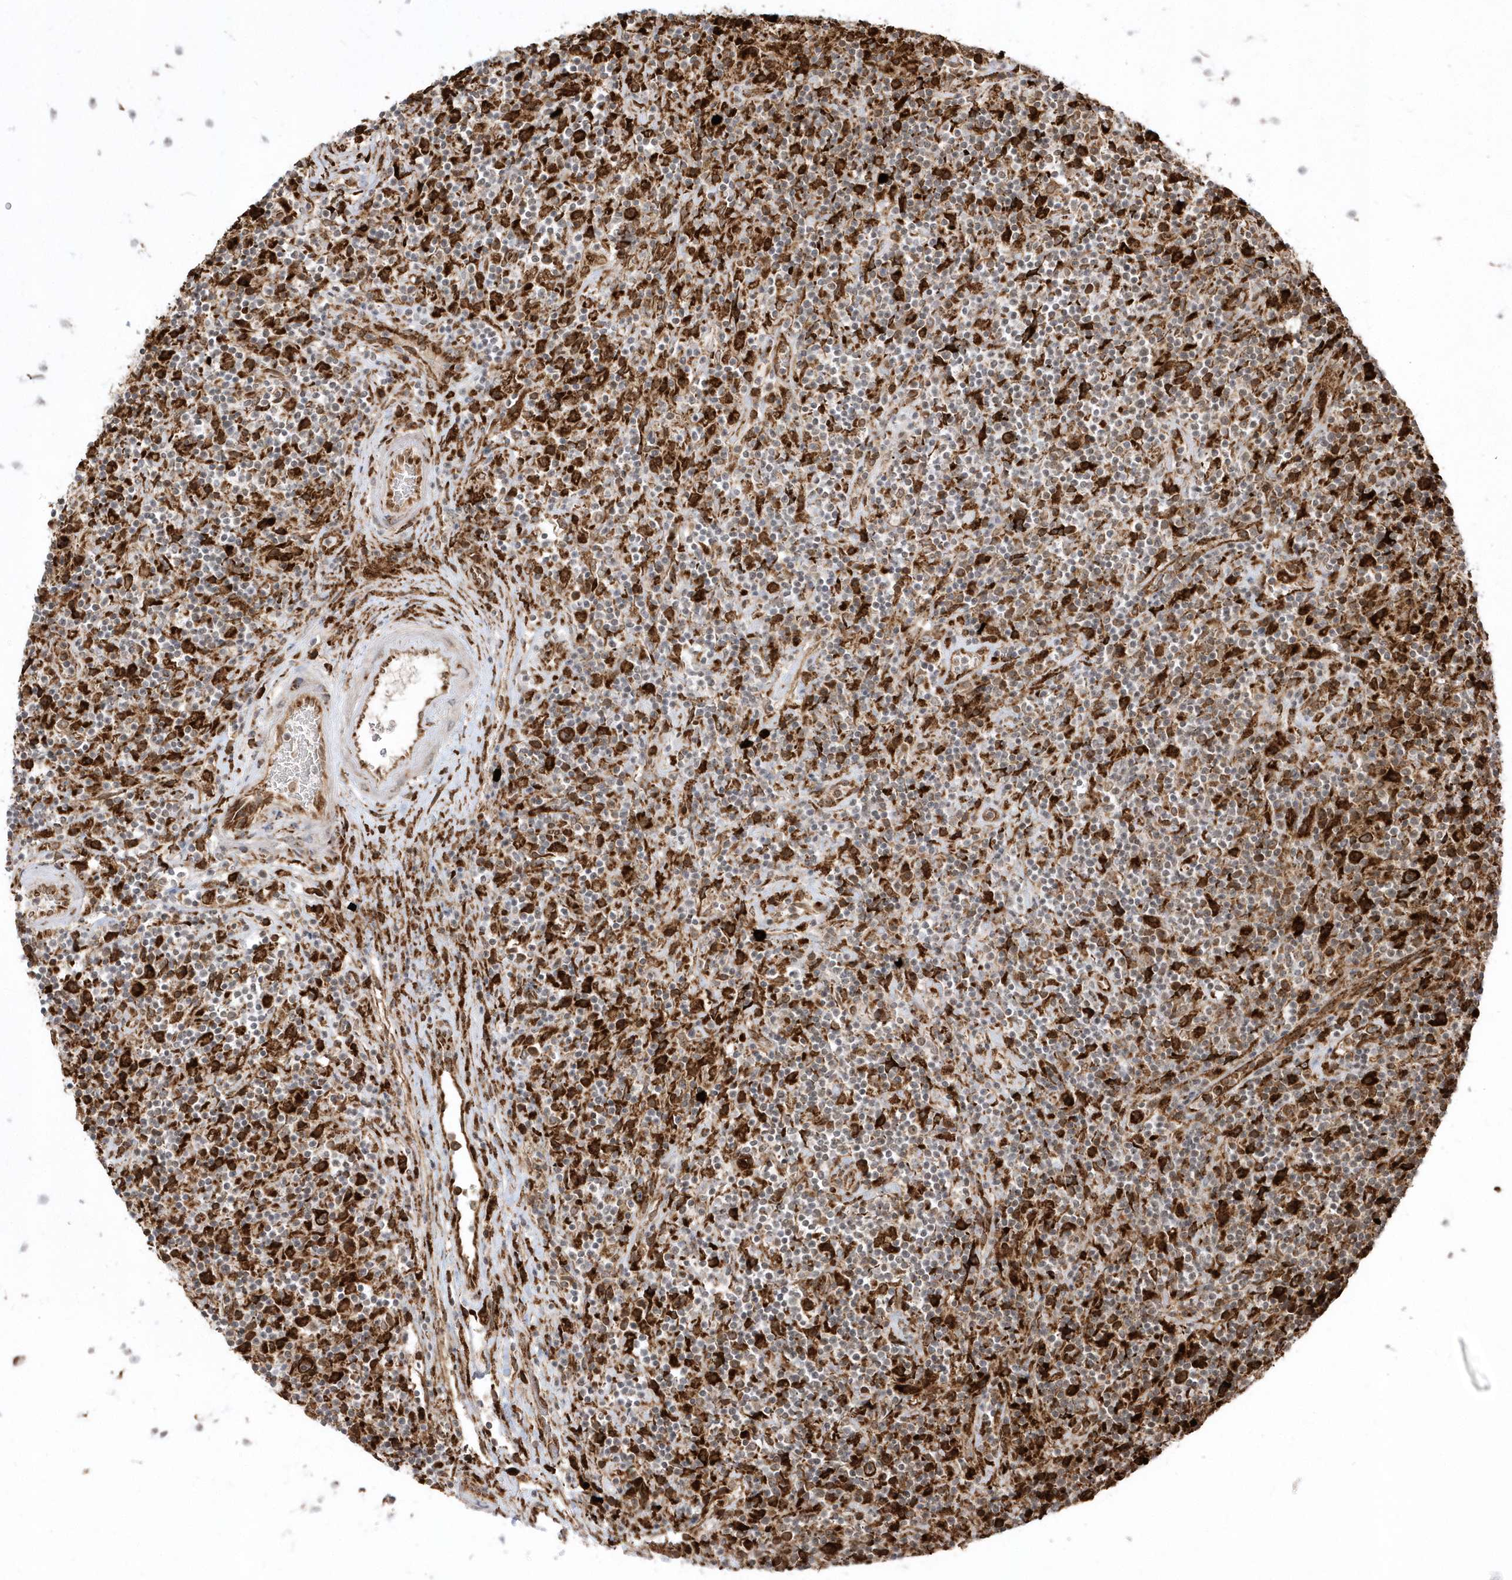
{"staining": {"intensity": "strong", "quantity": ">75%", "location": "cytoplasmic/membranous"}, "tissue": "lymphoma", "cell_type": "Tumor cells", "image_type": "cancer", "snomed": [{"axis": "morphology", "description": "Hodgkin's disease, NOS"}, {"axis": "topography", "description": "Lymph node"}], "caption": "This histopathology image reveals Hodgkin's disease stained with immunohistochemistry to label a protein in brown. The cytoplasmic/membranous of tumor cells show strong positivity for the protein. Nuclei are counter-stained blue.", "gene": "EPC2", "patient": {"sex": "male", "age": 70}}